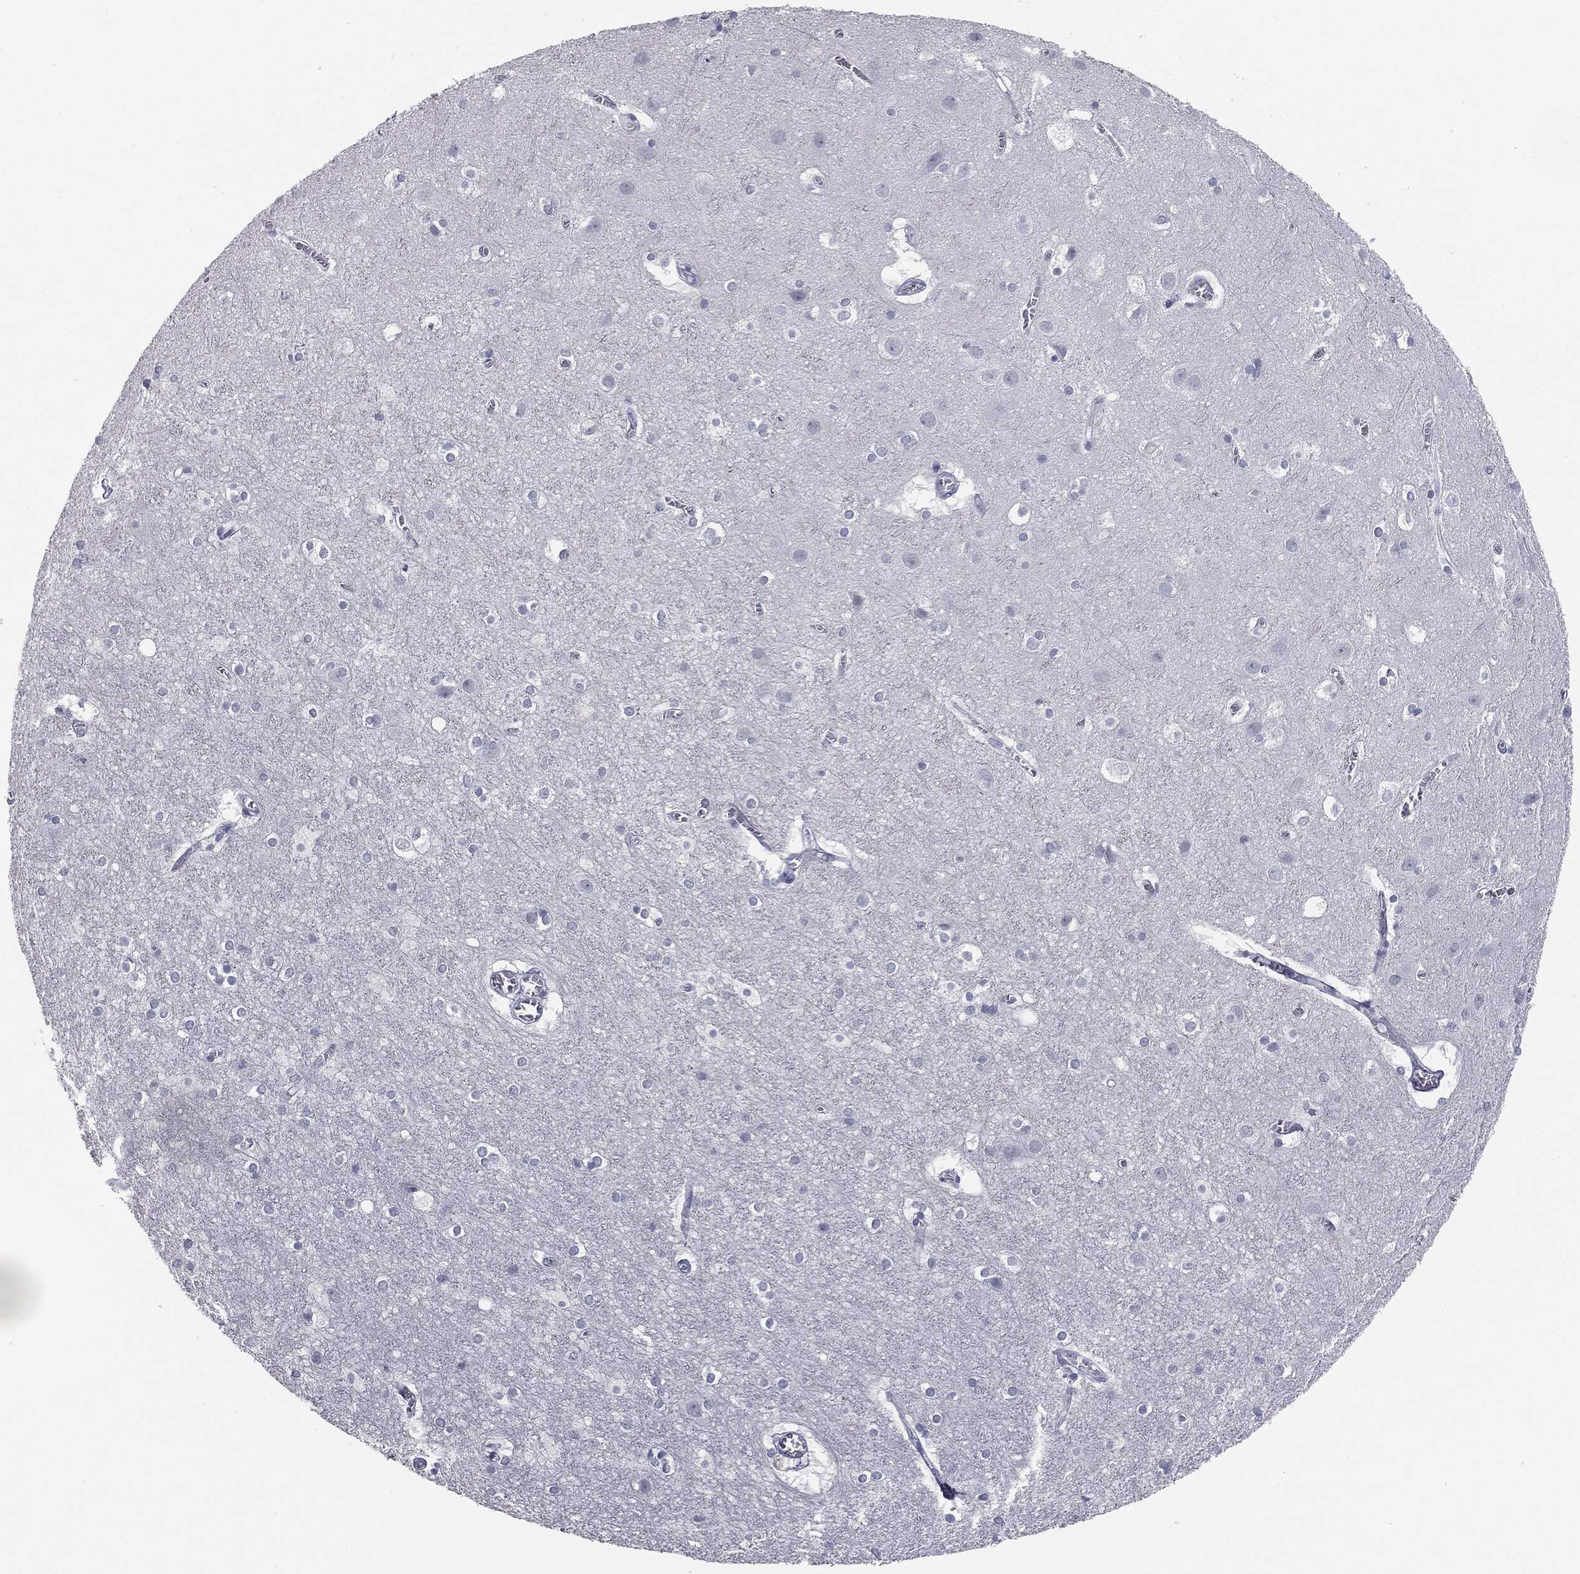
{"staining": {"intensity": "negative", "quantity": "none", "location": "none"}, "tissue": "cerebral cortex", "cell_type": "Endothelial cells", "image_type": "normal", "snomed": [{"axis": "morphology", "description": "Normal tissue, NOS"}, {"axis": "topography", "description": "Cerebral cortex"}], "caption": "Immunohistochemical staining of normal cerebral cortex demonstrates no significant positivity in endothelial cells.", "gene": "TPO", "patient": {"sex": "male", "age": 59}}